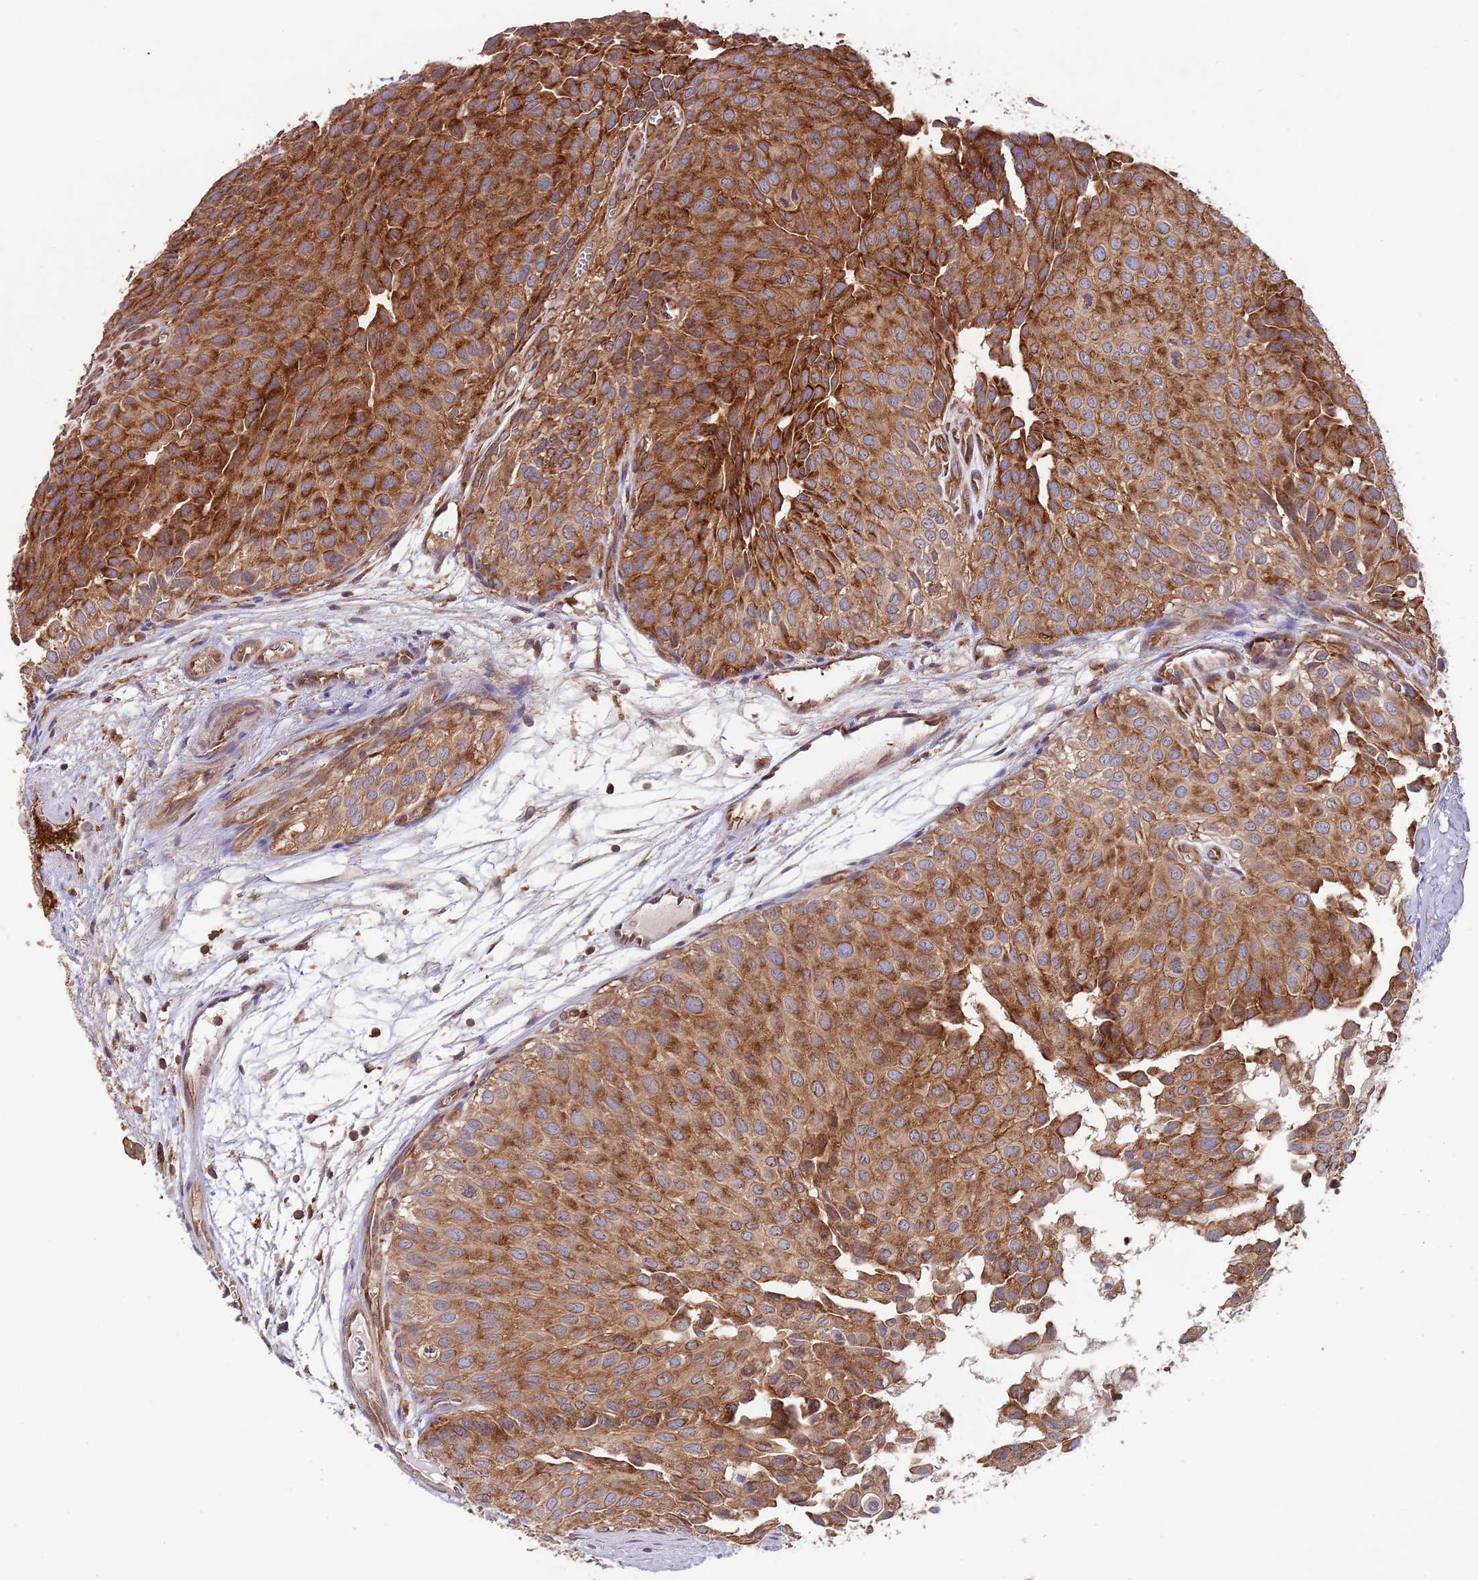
{"staining": {"intensity": "strong", "quantity": ">75%", "location": "cytoplasmic/membranous"}, "tissue": "urothelial cancer", "cell_type": "Tumor cells", "image_type": "cancer", "snomed": [{"axis": "morphology", "description": "Urothelial carcinoma, Low grade"}, {"axis": "topography", "description": "Urinary bladder"}], "caption": "Tumor cells show high levels of strong cytoplasmic/membranous positivity in approximately >75% of cells in low-grade urothelial carcinoma.", "gene": "RNF19B", "patient": {"sex": "male", "age": 88}}